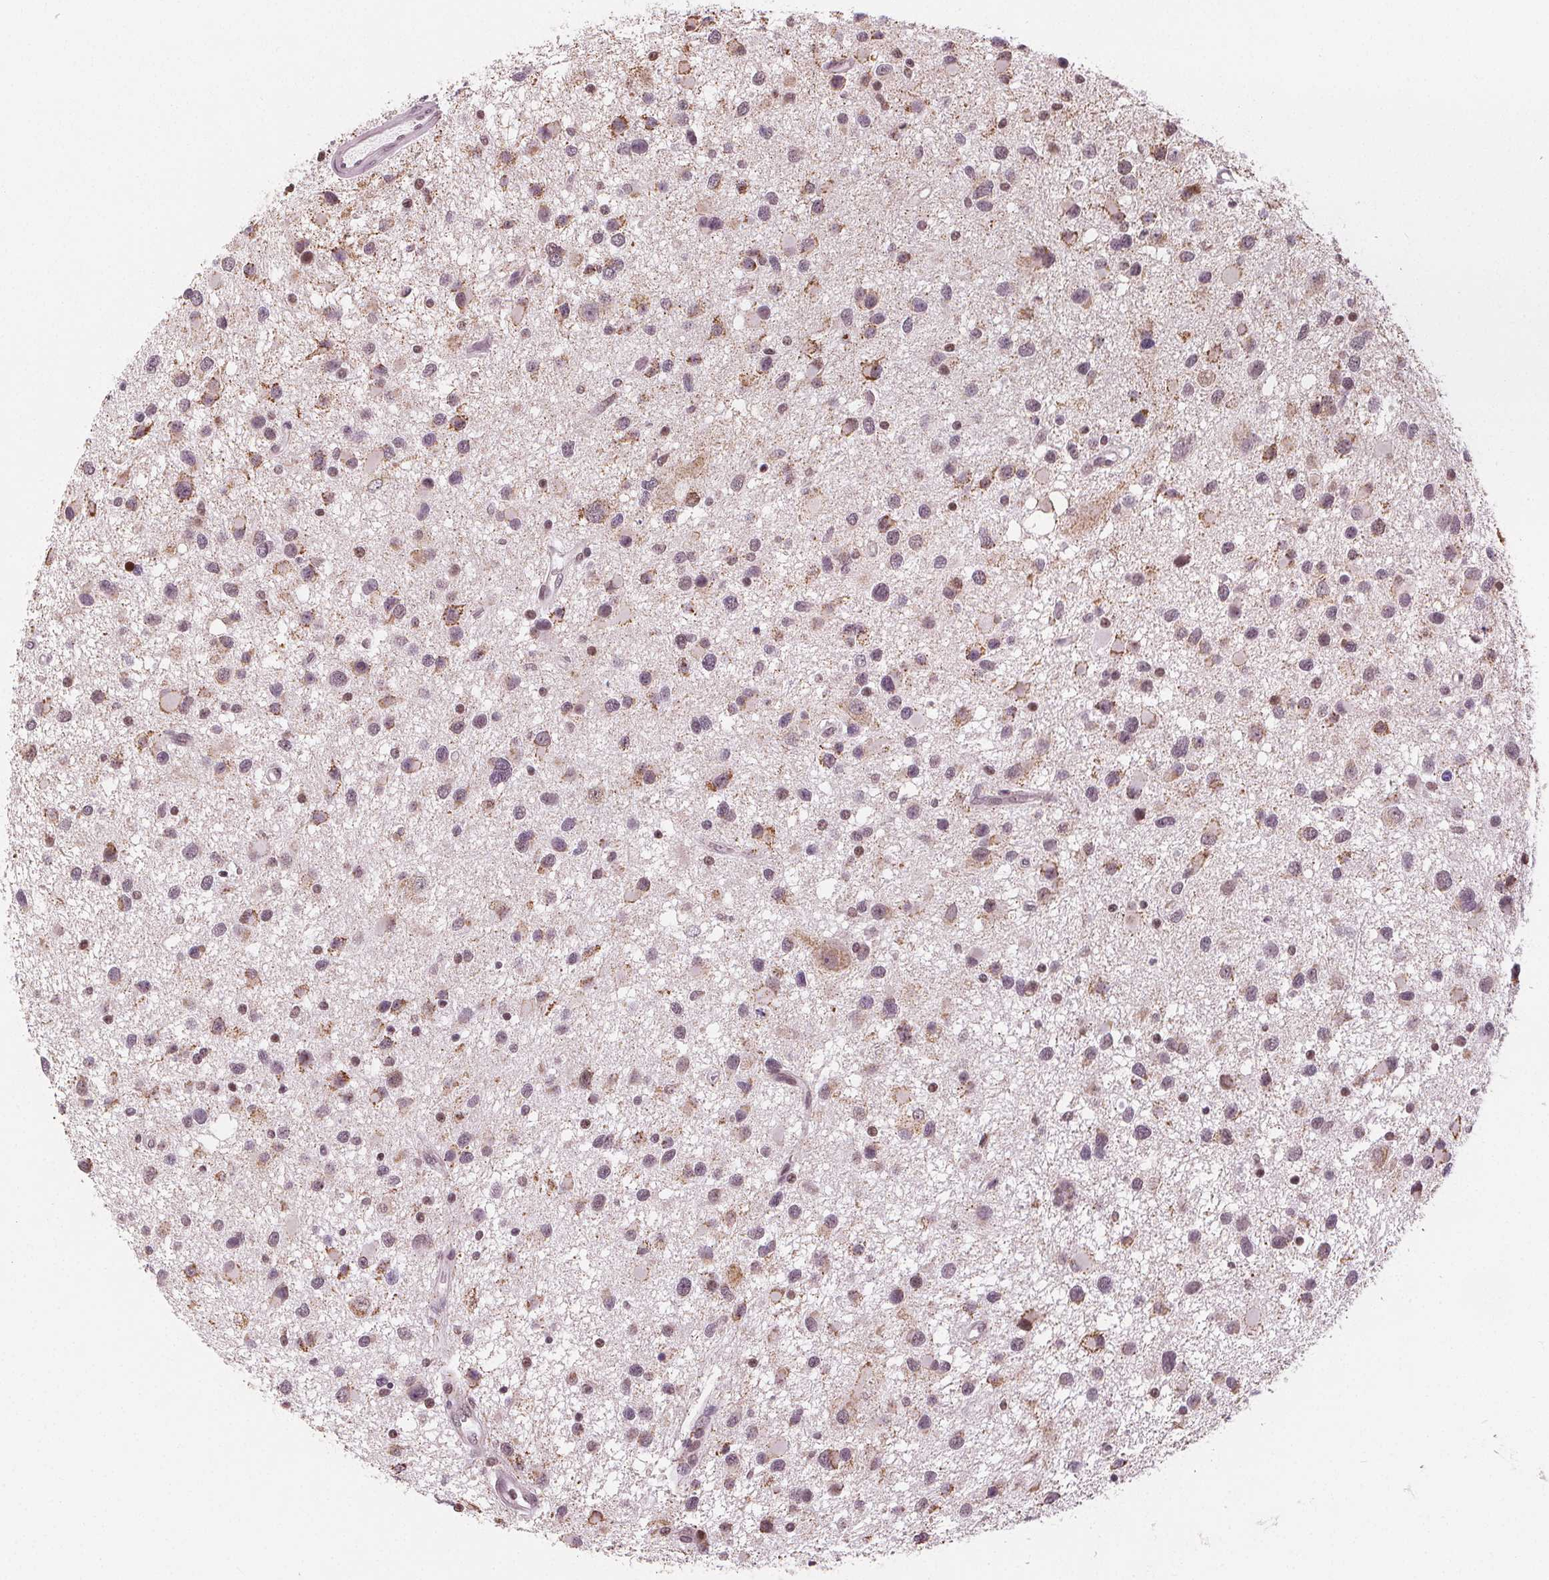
{"staining": {"intensity": "weak", "quantity": "25%-75%", "location": "cytoplasmic/membranous,nuclear"}, "tissue": "glioma", "cell_type": "Tumor cells", "image_type": "cancer", "snomed": [{"axis": "morphology", "description": "Glioma, malignant, Low grade"}, {"axis": "topography", "description": "Brain"}], "caption": "There is low levels of weak cytoplasmic/membranous and nuclear expression in tumor cells of glioma, as demonstrated by immunohistochemical staining (brown color).", "gene": "DPM2", "patient": {"sex": "female", "age": 32}}